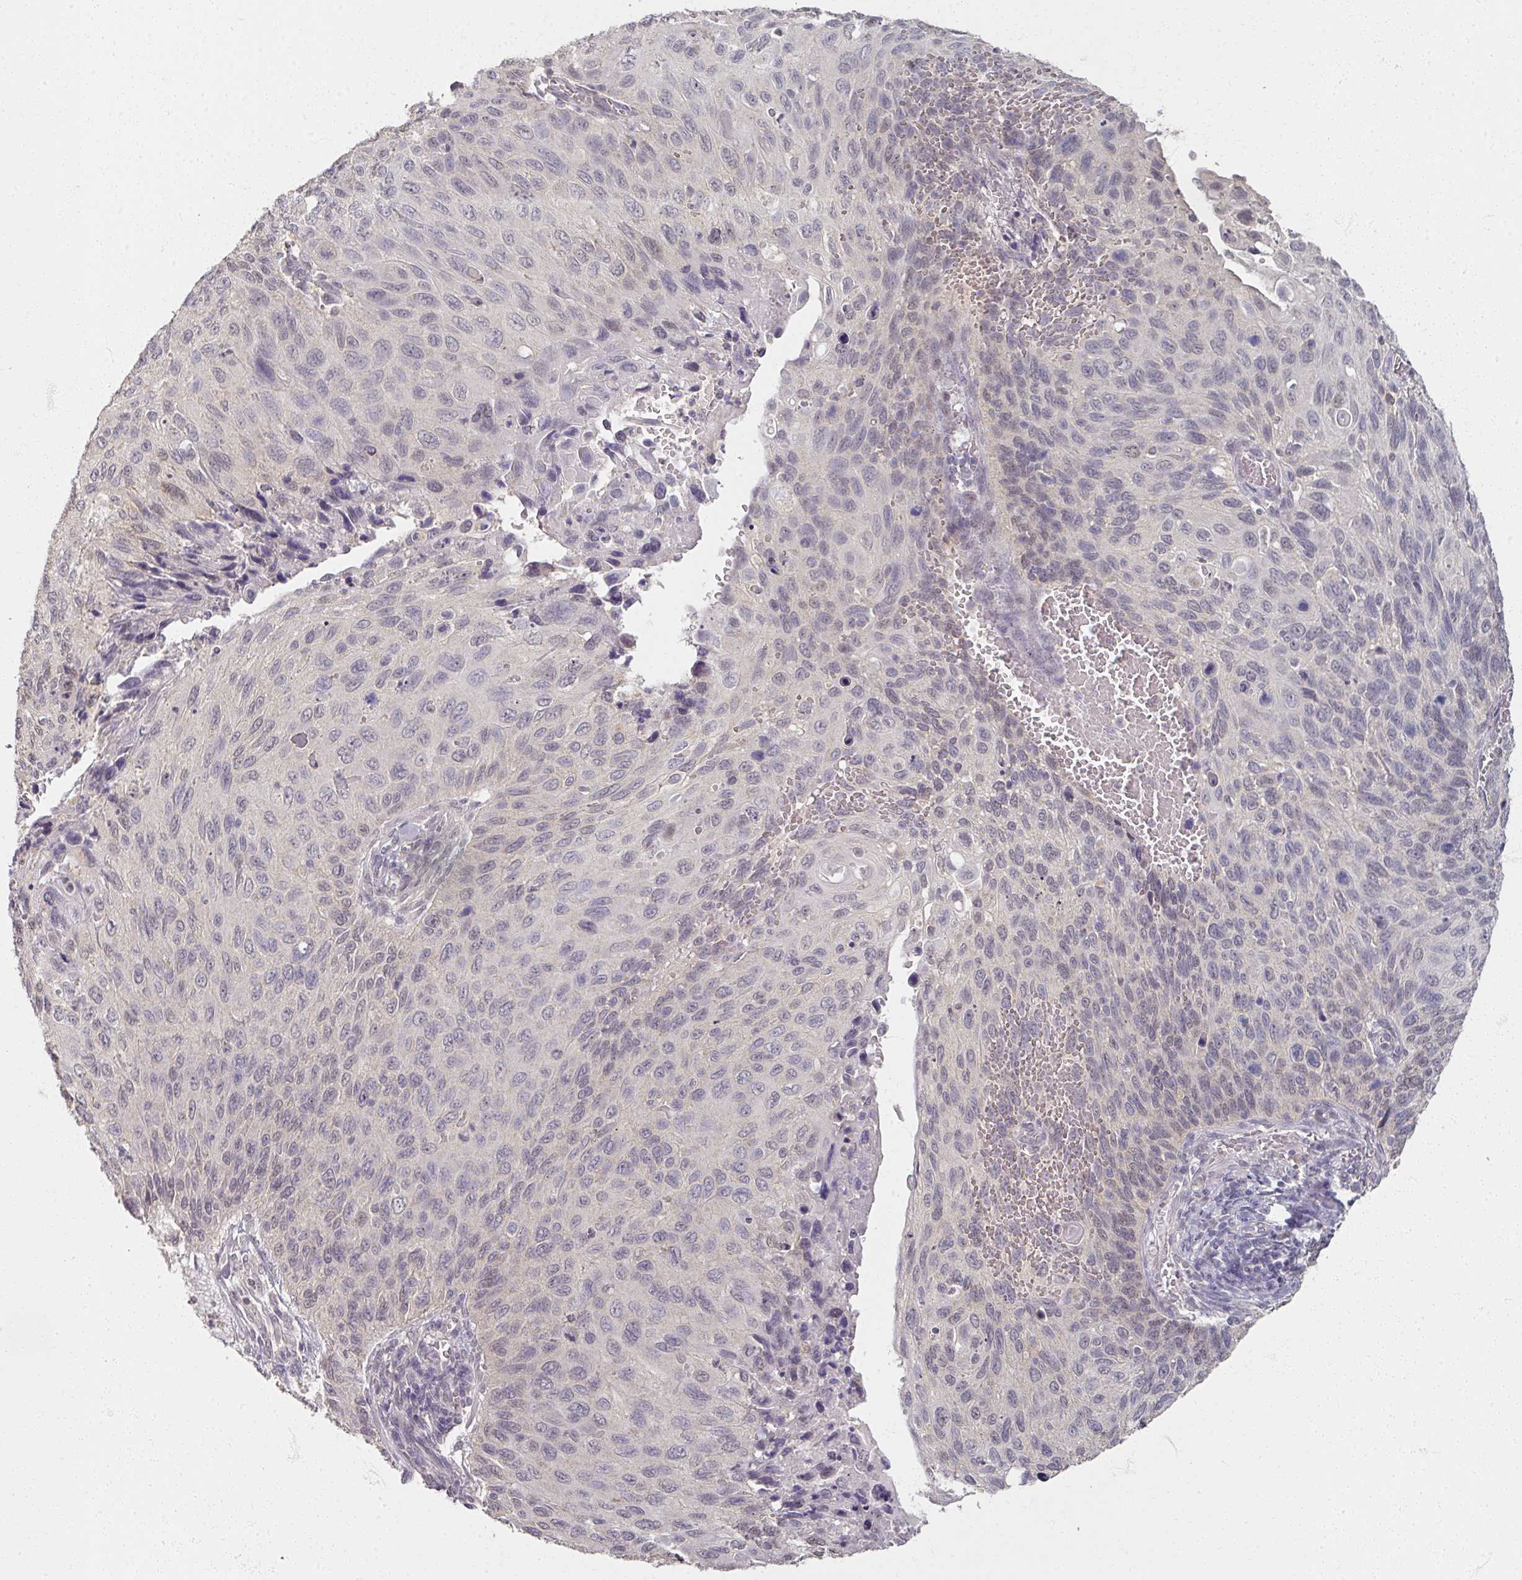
{"staining": {"intensity": "negative", "quantity": "none", "location": "none"}, "tissue": "cervical cancer", "cell_type": "Tumor cells", "image_type": "cancer", "snomed": [{"axis": "morphology", "description": "Squamous cell carcinoma, NOS"}, {"axis": "topography", "description": "Cervix"}], "caption": "Squamous cell carcinoma (cervical) was stained to show a protein in brown. There is no significant positivity in tumor cells.", "gene": "SOX11", "patient": {"sex": "female", "age": 70}}